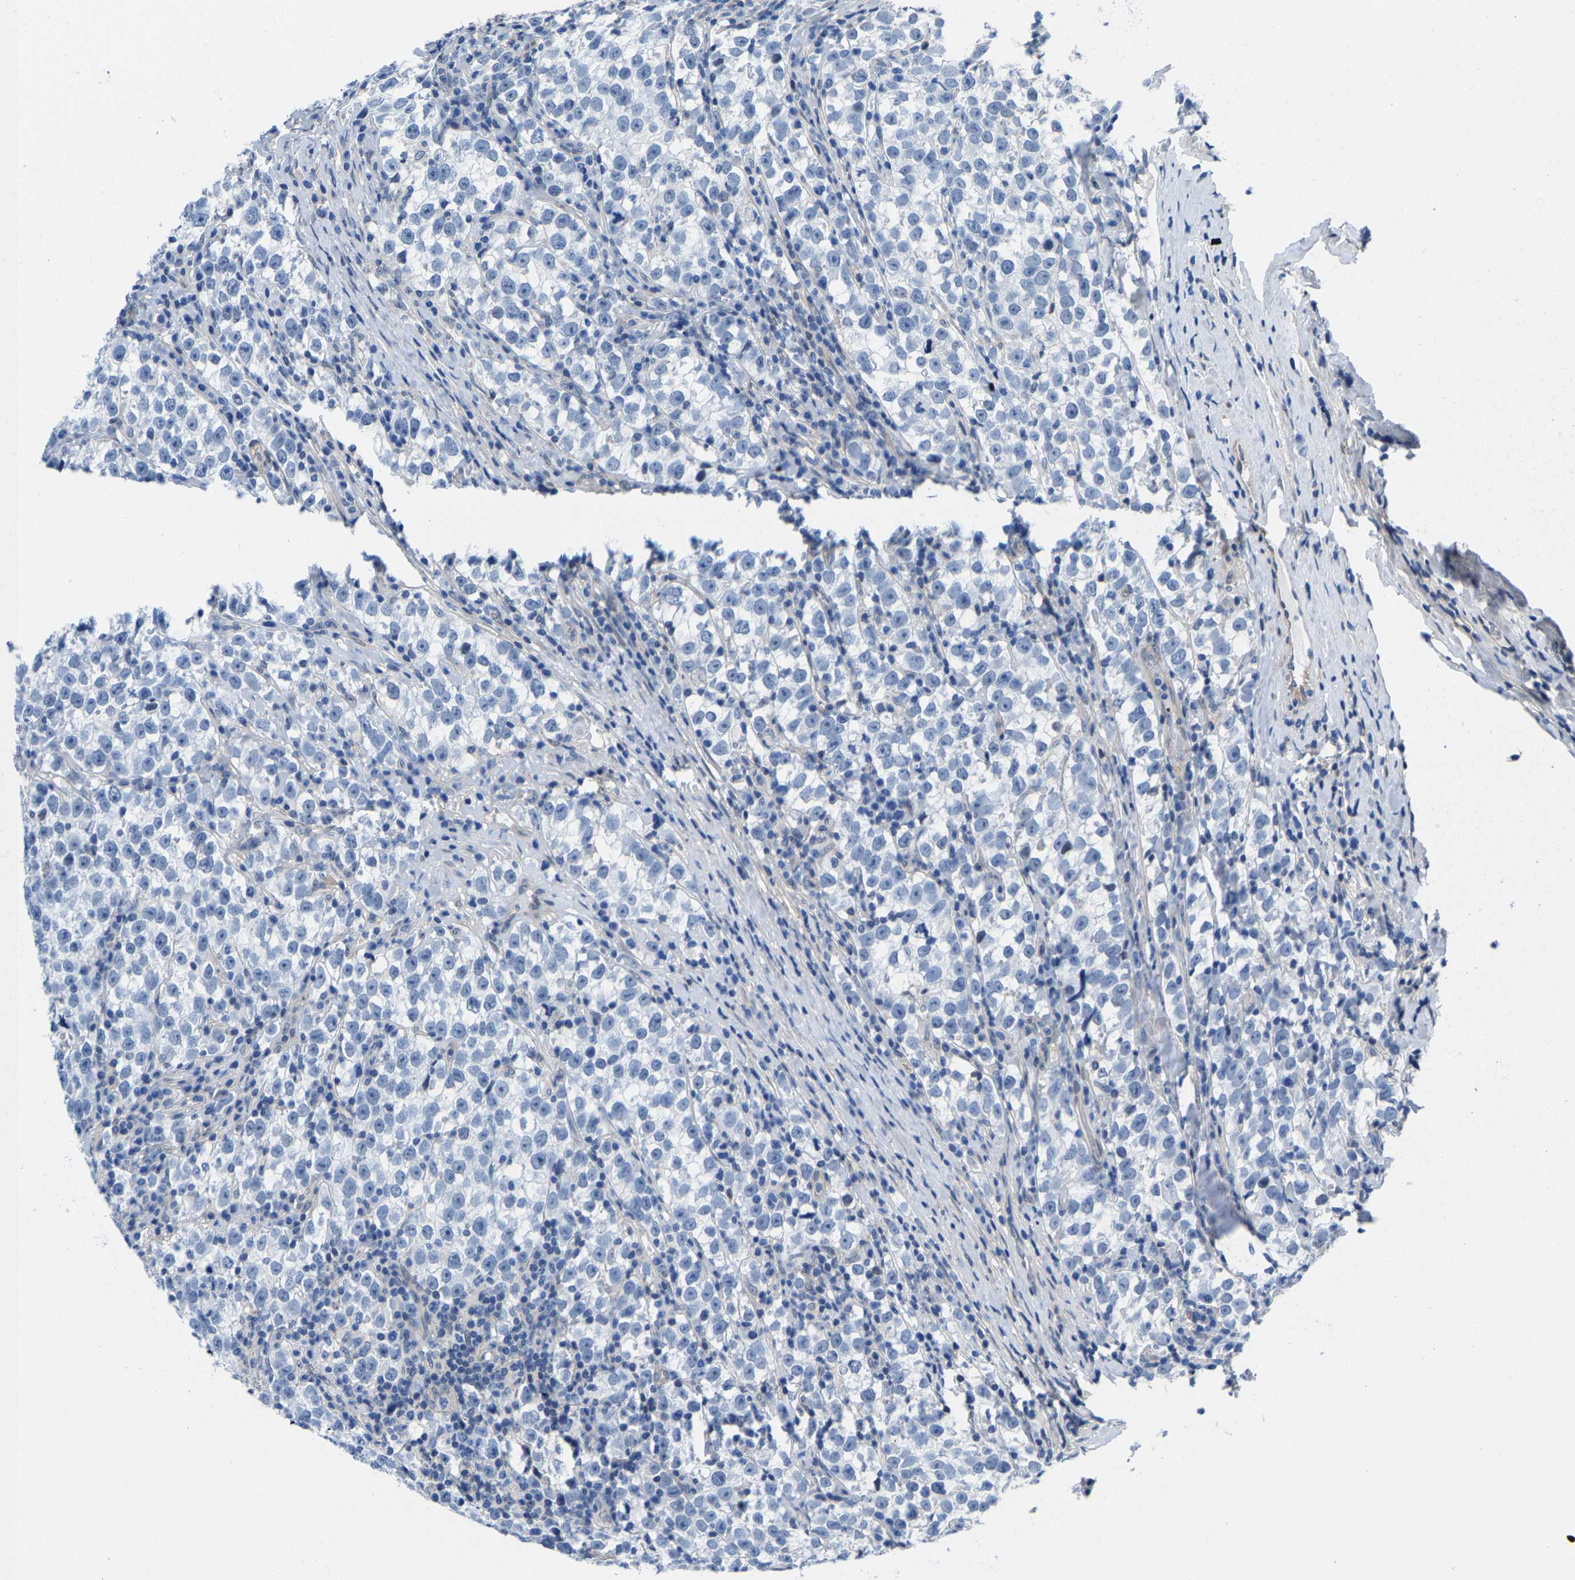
{"staining": {"intensity": "negative", "quantity": "none", "location": "none"}, "tissue": "testis cancer", "cell_type": "Tumor cells", "image_type": "cancer", "snomed": [{"axis": "morphology", "description": "Normal tissue, NOS"}, {"axis": "morphology", "description": "Seminoma, NOS"}, {"axis": "topography", "description": "Testis"}], "caption": "Tumor cells show no significant staining in seminoma (testis).", "gene": "SSH3", "patient": {"sex": "male", "age": 43}}